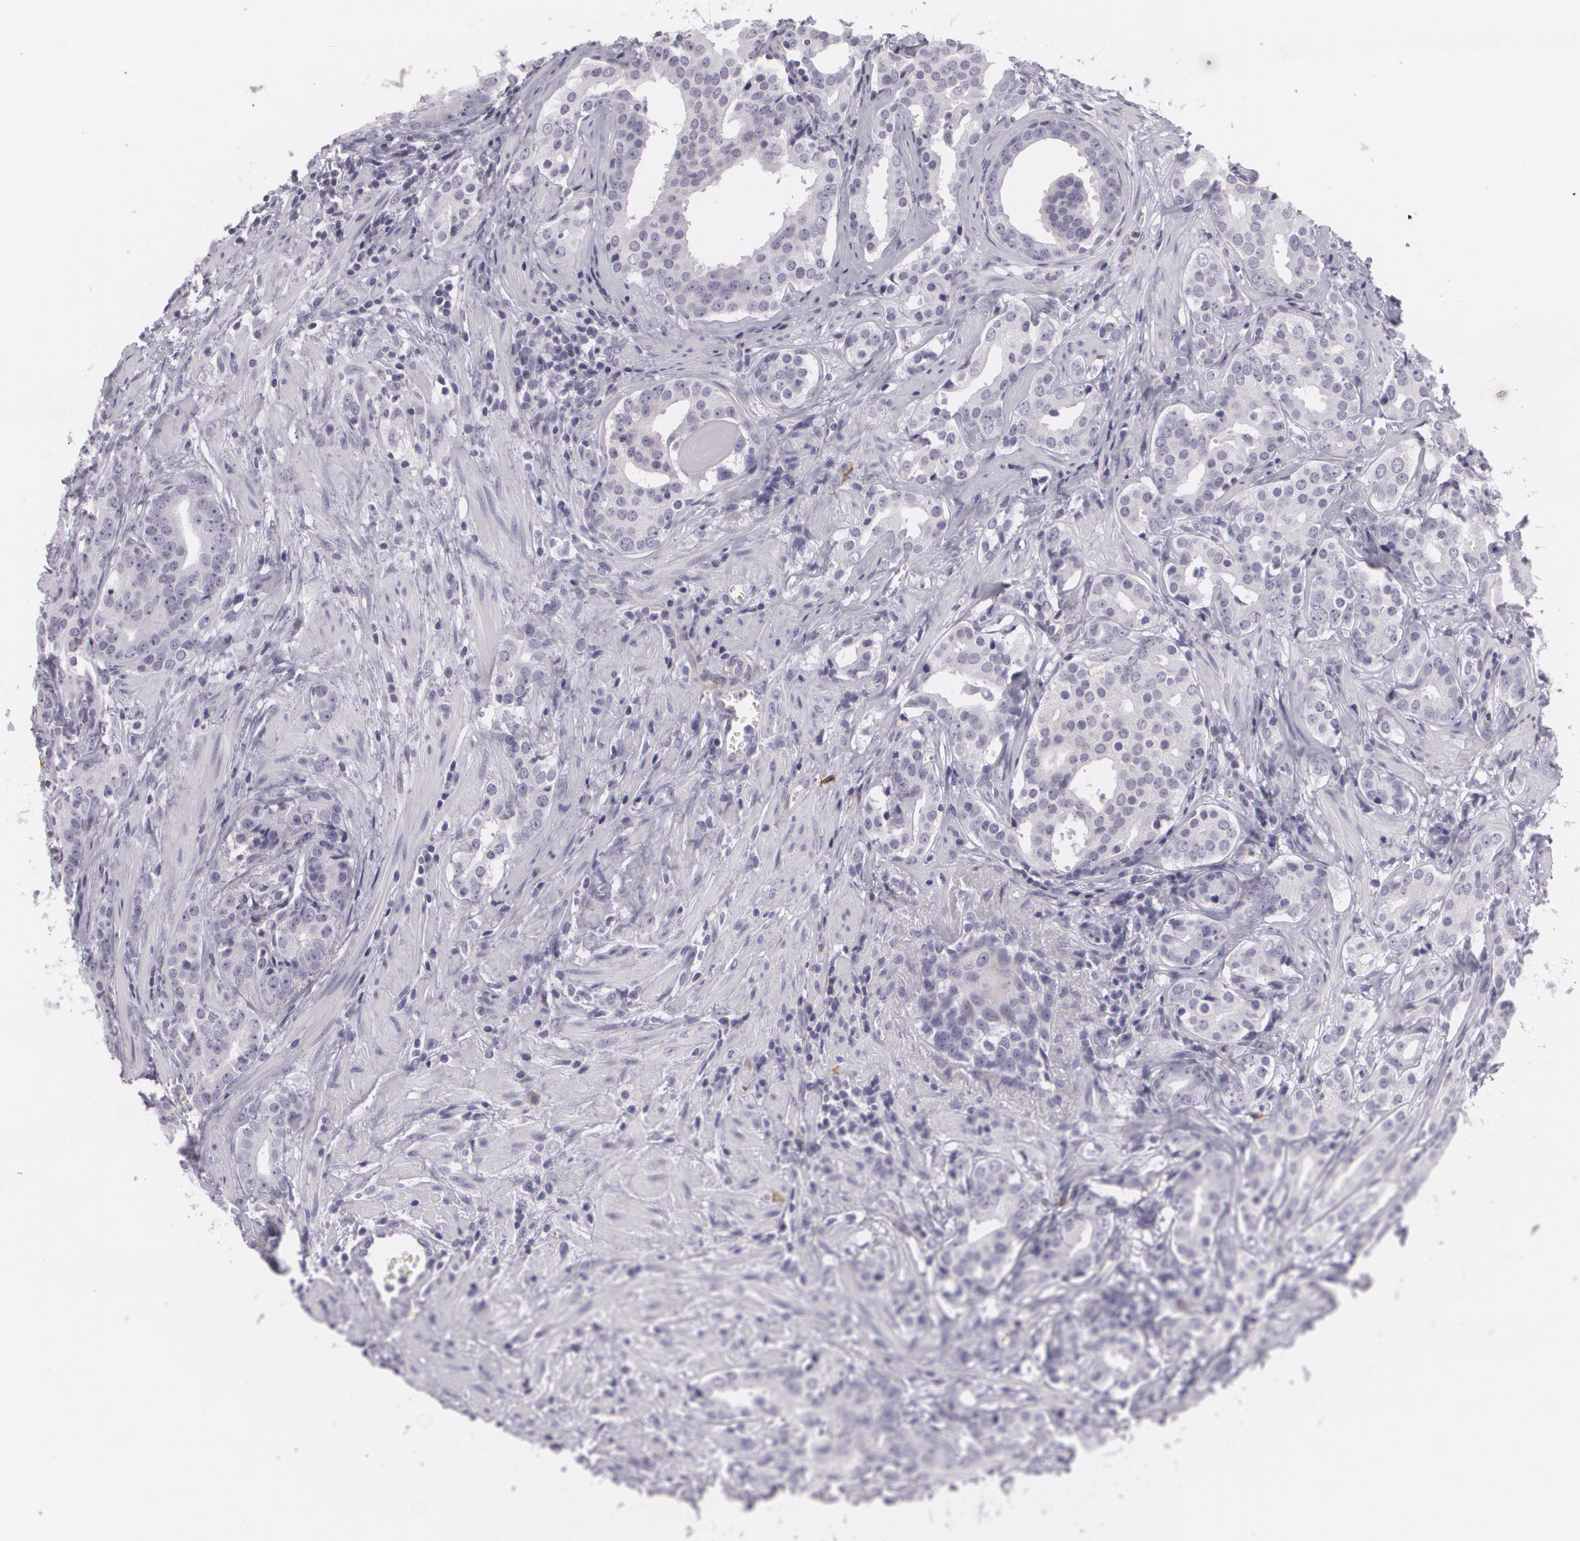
{"staining": {"intensity": "negative", "quantity": "none", "location": "none"}, "tissue": "prostate cancer", "cell_type": "Tumor cells", "image_type": "cancer", "snomed": [{"axis": "morphology", "description": "Adenocarcinoma, Low grade"}, {"axis": "topography", "description": "Prostate"}], "caption": "High magnification brightfield microscopy of prostate cancer stained with DAB (3,3'-diaminobenzidine) (brown) and counterstained with hematoxylin (blue): tumor cells show no significant staining.", "gene": "MAP2", "patient": {"sex": "male", "age": 59}}